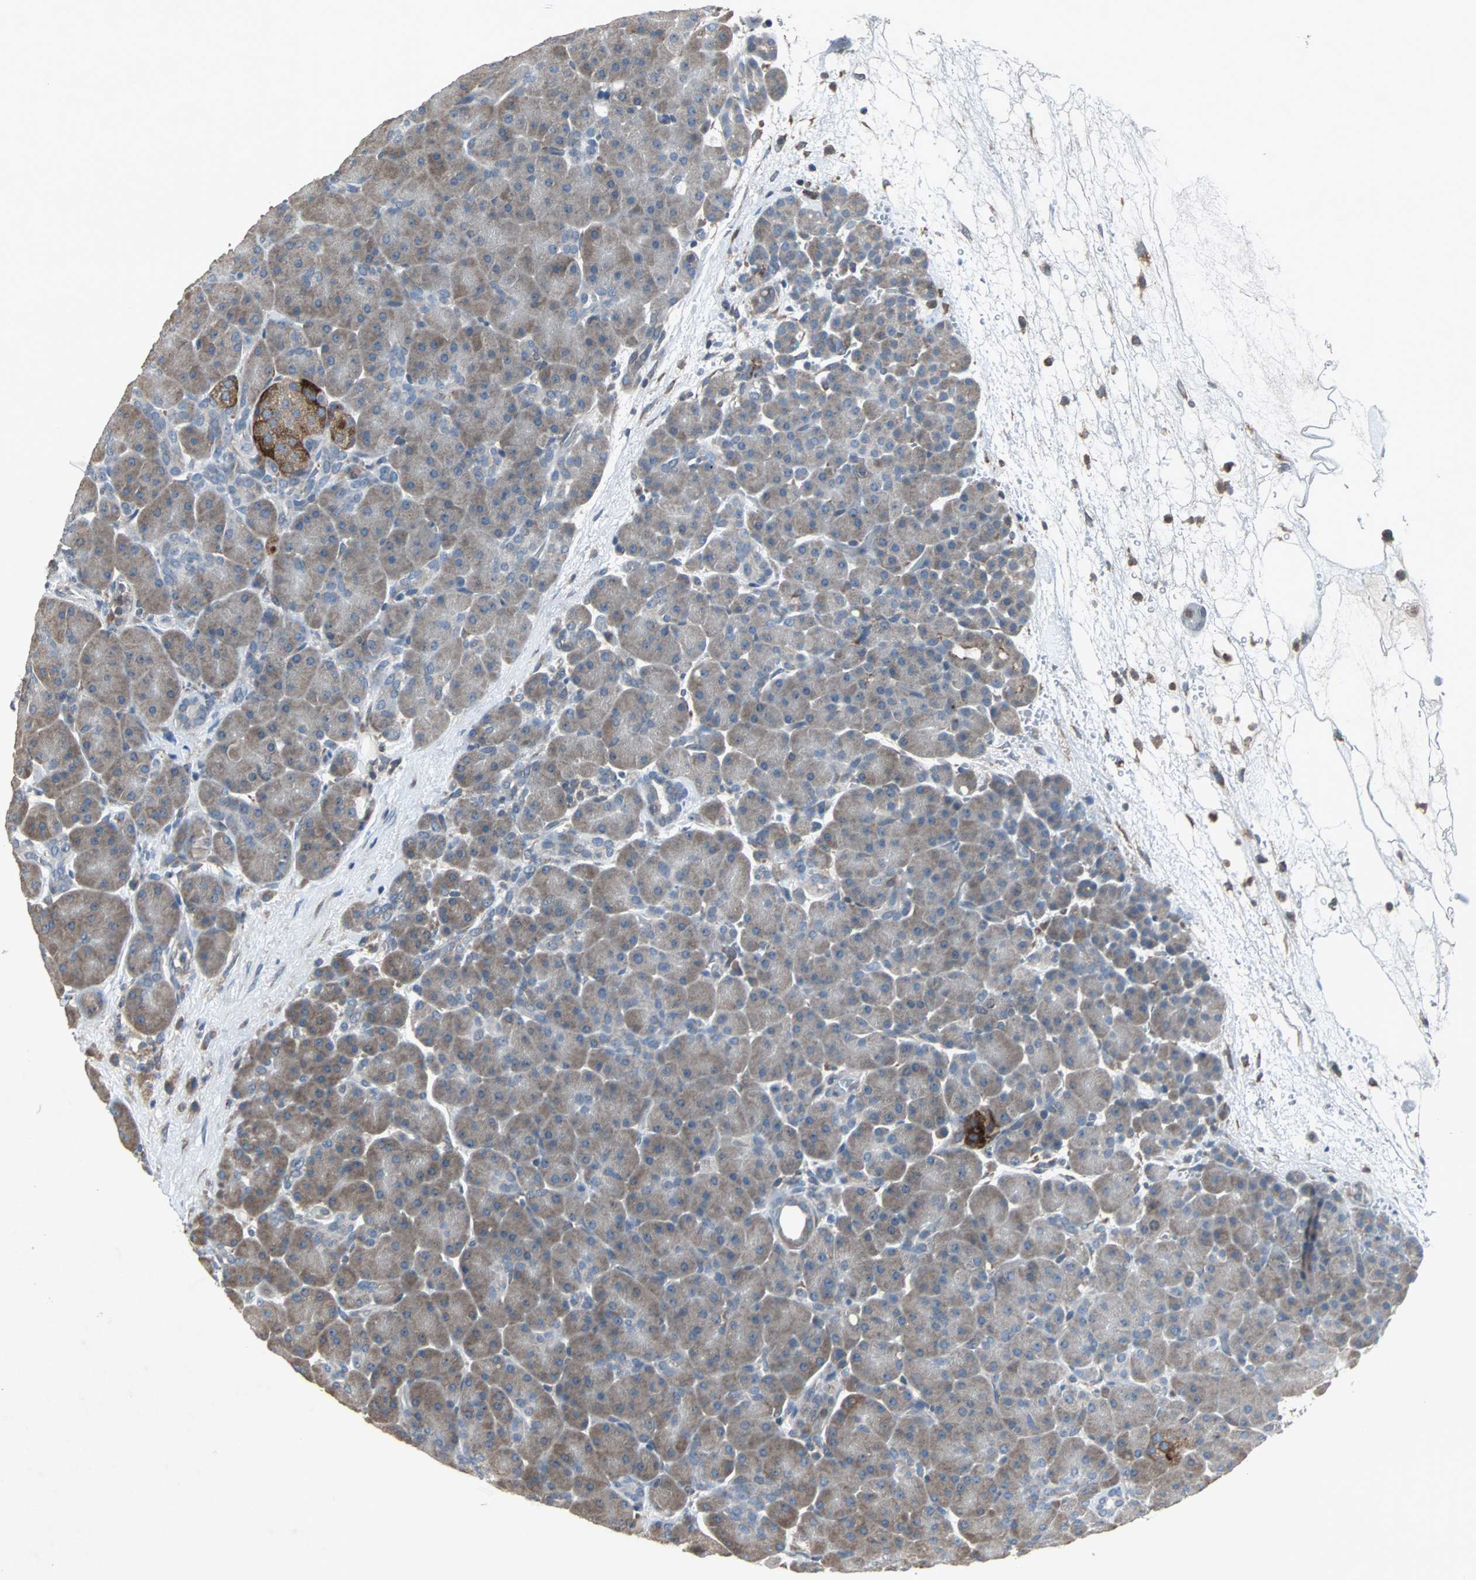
{"staining": {"intensity": "moderate", "quantity": ">75%", "location": "cytoplasmic/membranous"}, "tissue": "pancreas", "cell_type": "Exocrine glandular cells", "image_type": "normal", "snomed": [{"axis": "morphology", "description": "Normal tissue, NOS"}, {"axis": "topography", "description": "Pancreas"}], "caption": "Immunohistochemical staining of benign pancreas reveals >75% levels of moderate cytoplasmic/membranous protein staining in approximately >75% of exocrine glandular cells. The protein is stained brown, and the nuclei are stained in blue (DAB (3,3'-diaminobenzidine) IHC with brightfield microscopy, high magnification).", "gene": "SOS1", "patient": {"sex": "male", "age": 66}}